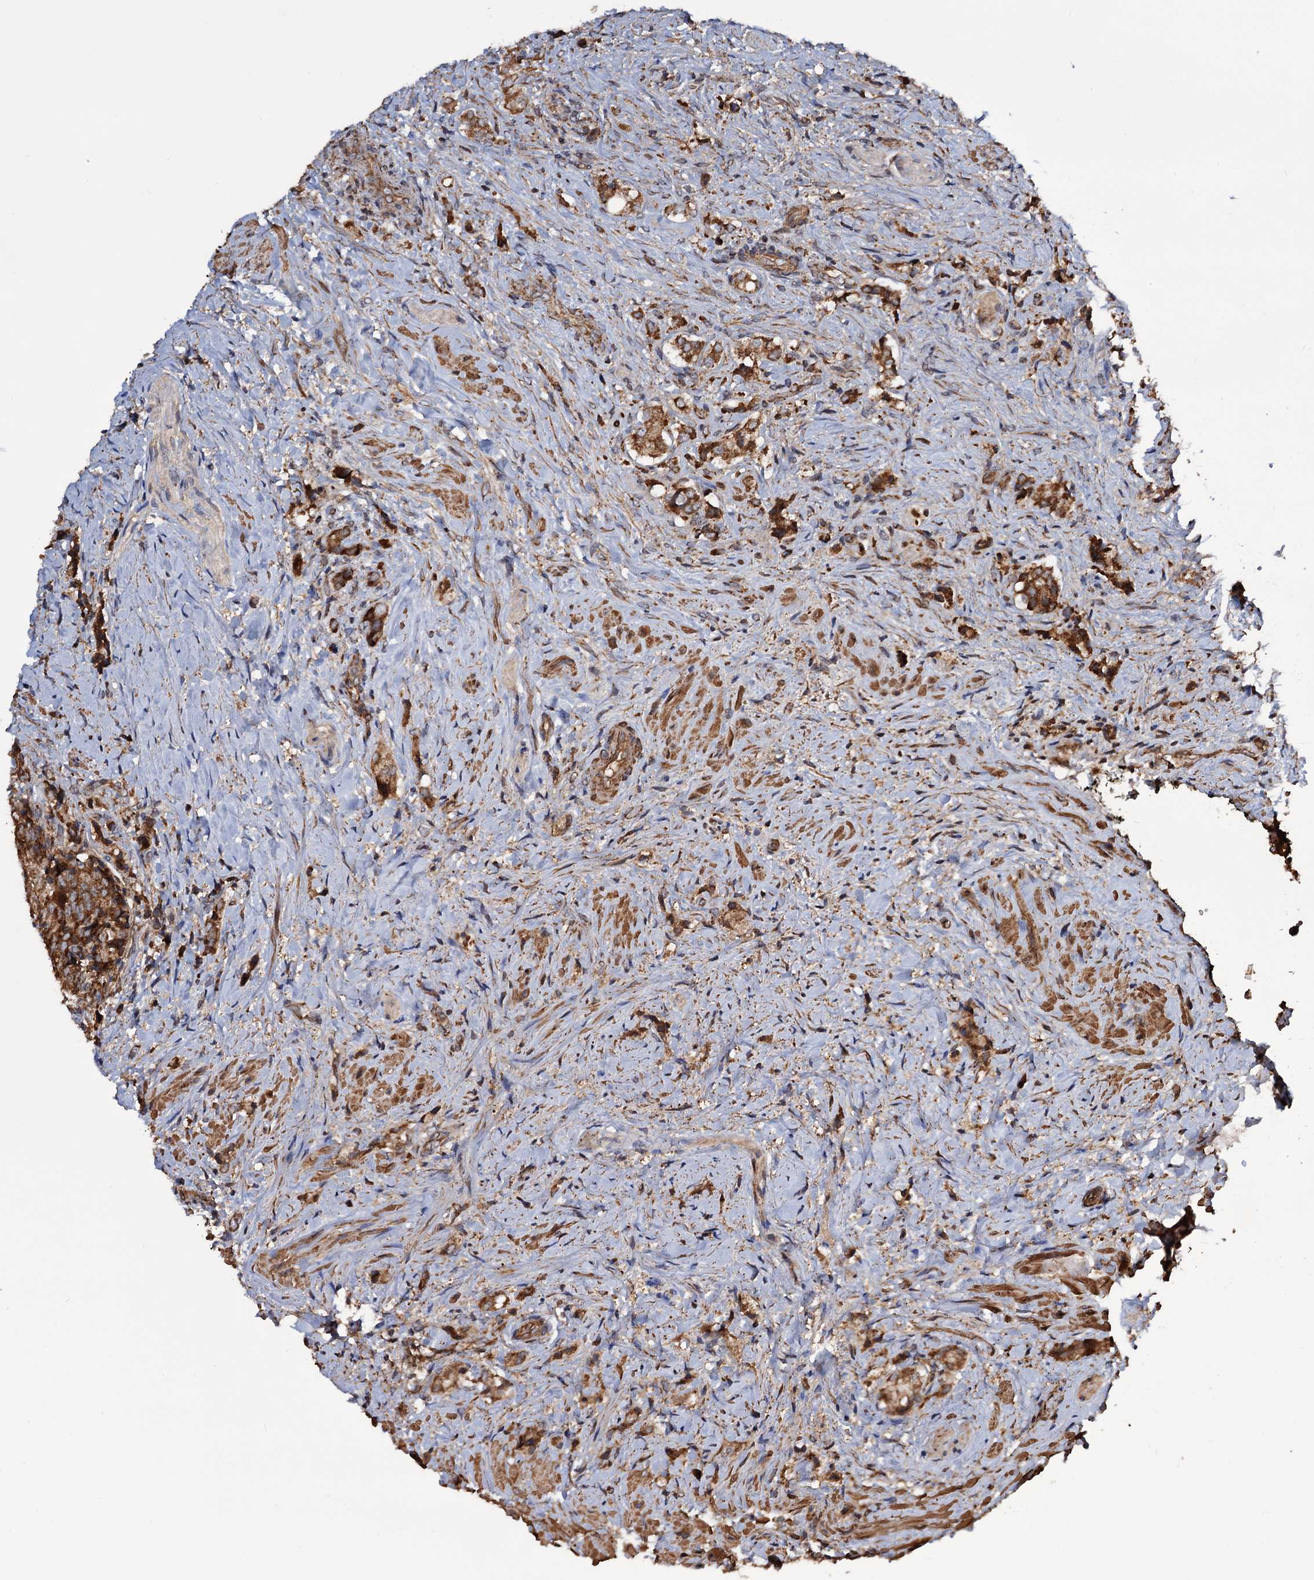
{"staining": {"intensity": "strong", "quantity": ">75%", "location": "cytoplasmic/membranous"}, "tissue": "prostate cancer", "cell_type": "Tumor cells", "image_type": "cancer", "snomed": [{"axis": "morphology", "description": "Adenocarcinoma, High grade"}, {"axis": "topography", "description": "Prostate"}], "caption": "Immunohistochemical staining of prostate cancer (adenocarcinoma (high-grade)) reveals high levels of strong cytoplasmic/membranous protein expression in about >75% of tumor cells. Nuclei are stained in blue.", "gene": "MRPL42", "patient": {"sex": "male", "age": 65}}